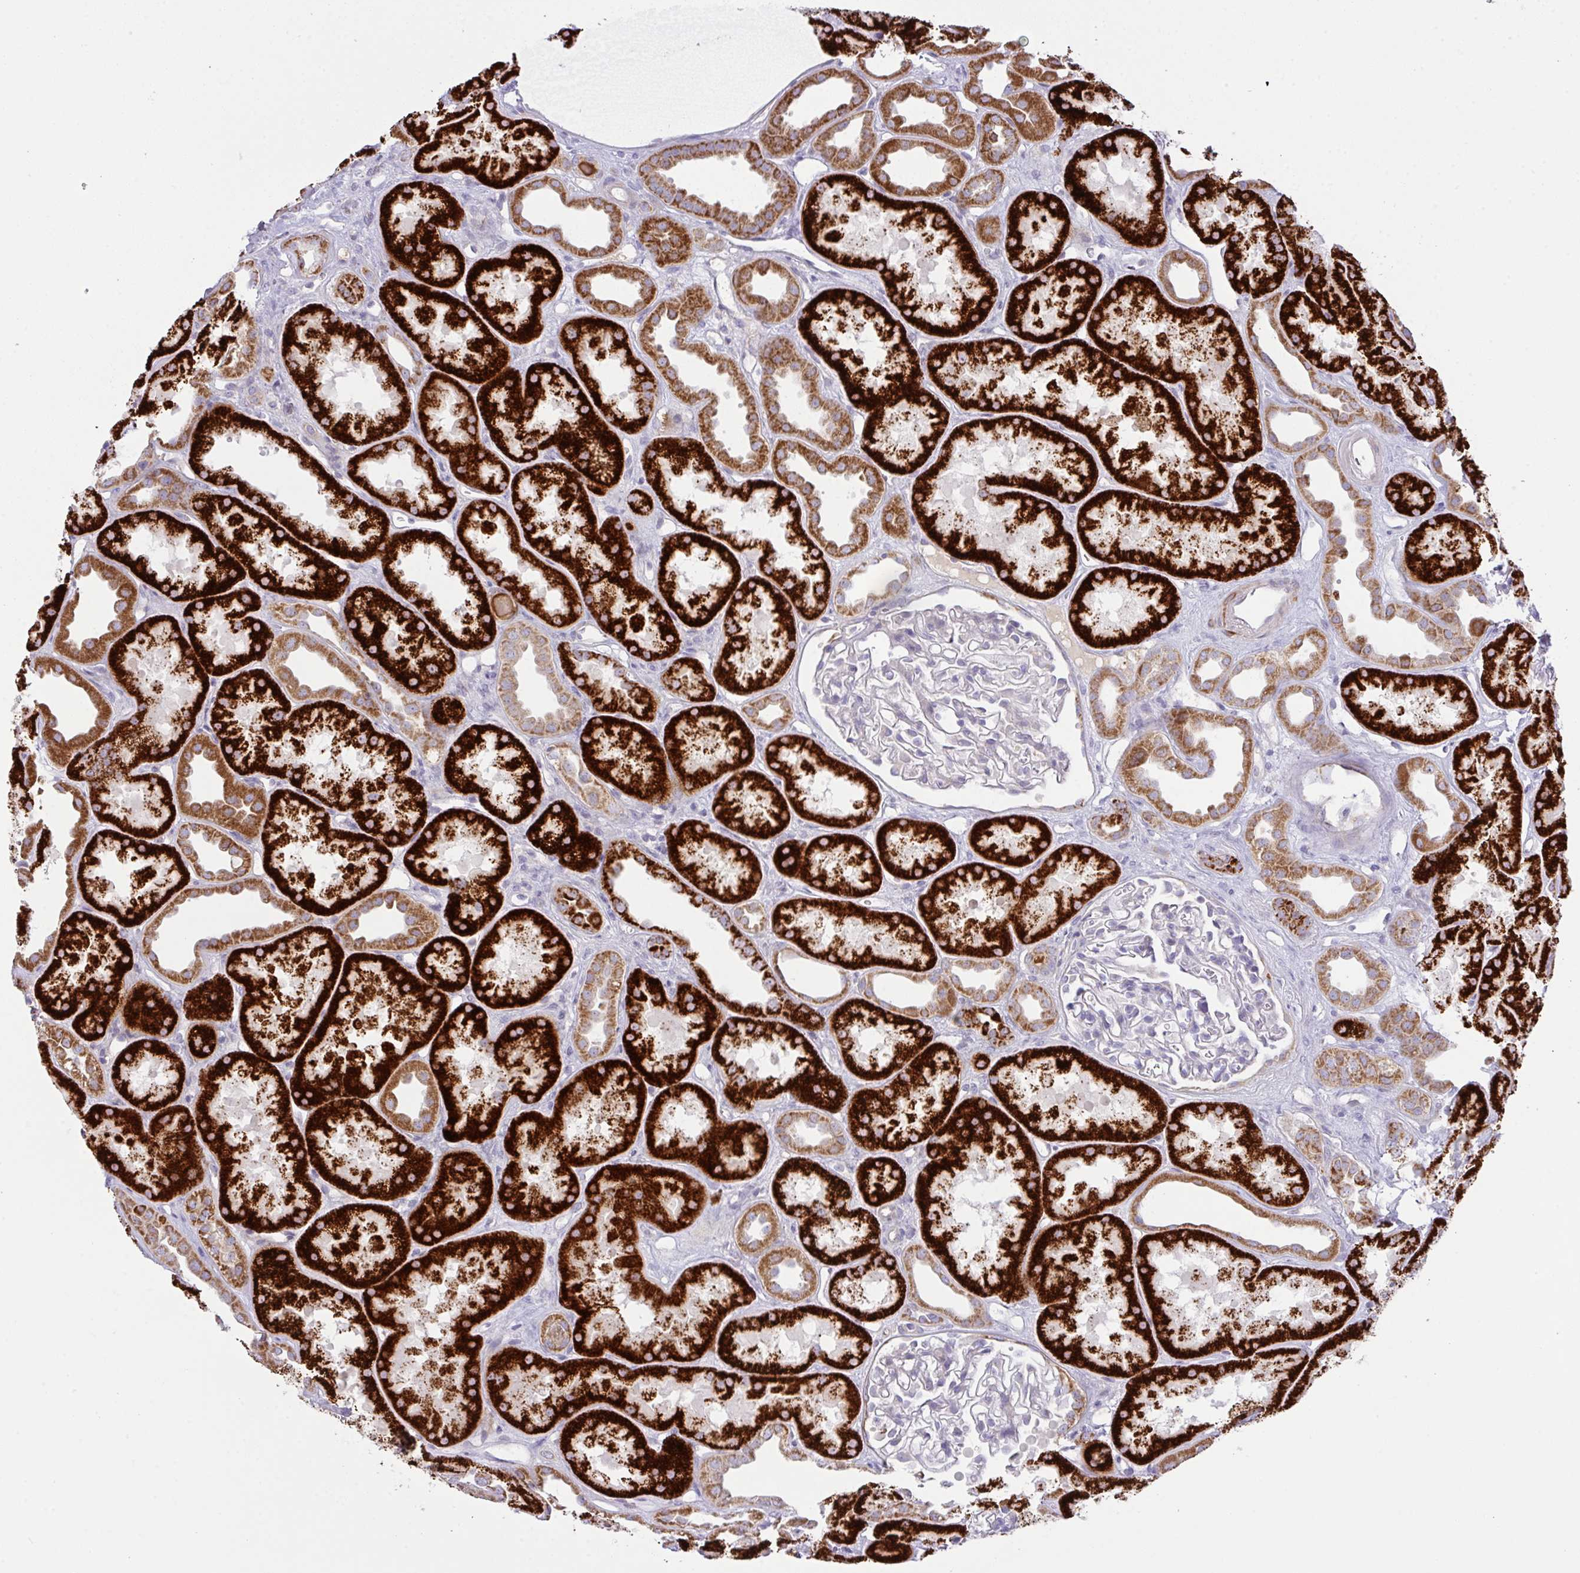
{"staining": {"intensity": "negative", "quantity": "none", "location": "none"}, "tissue": "kidney", "cell_type": "Cells in glomeruli", "image_type": "normal", "snomed": [{"axis": "morphology", "description": "Normal tissue, NOS"}, {"axis": "topography", "description": "Kidney"}], "caption": "High magnification brightfield microscopy of benign kidney stained with DAB (3,3'-diaminobenzidine) (brown) and counterstained with hematoxylin (blue): cells in glomeruli show no significant expression.", "gene": "CHDH", "patient": {"sex": "male", "age": 61}}